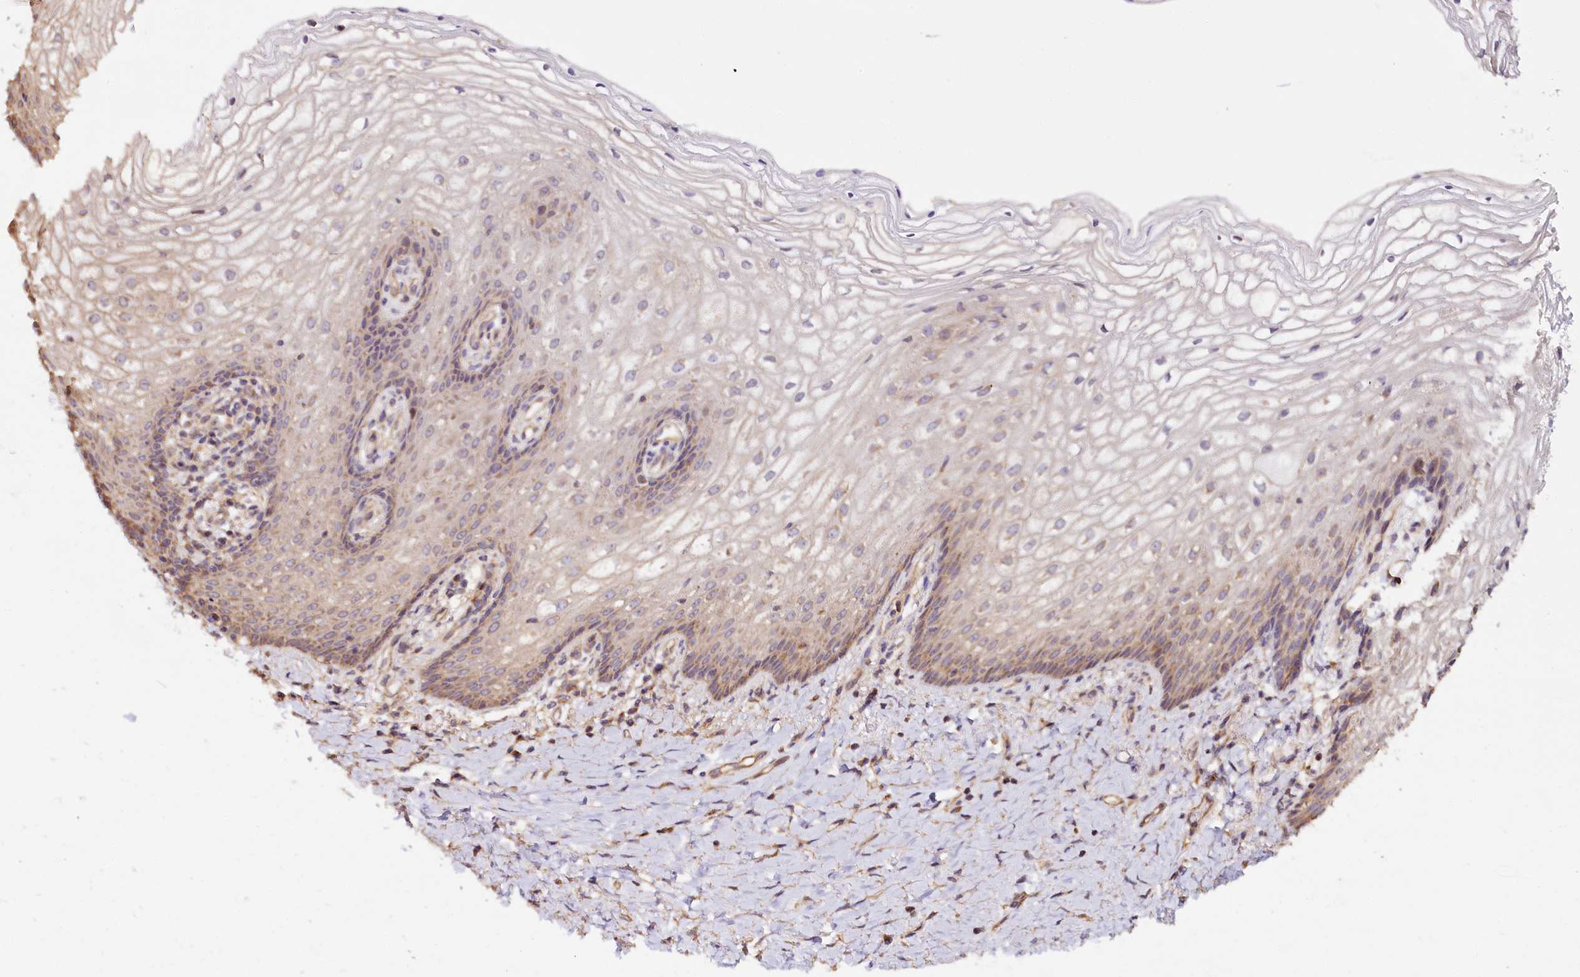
{"staining": {"intensity": "weak", "quantity": "<25%", "location": "cytoplasmic/membranous"}, "tissue": "vagina", "cell_type": "Squamous epithelial cells", "image_type": "normal", "snomed": [{"axis": "morphology", "description": "Normal tissue, NOS"}, {"axis": "topography", "description": "Vagina"}], "caption": "This is a micrograph of IHC staining of normal vagina, which shows no staining in squamous epithelial cells. (DAB (3,3'-diaminobenzidine) IHC, high magnification).", "gene": "KATNB1", "patient": {"sex": "female", "age": 60}}